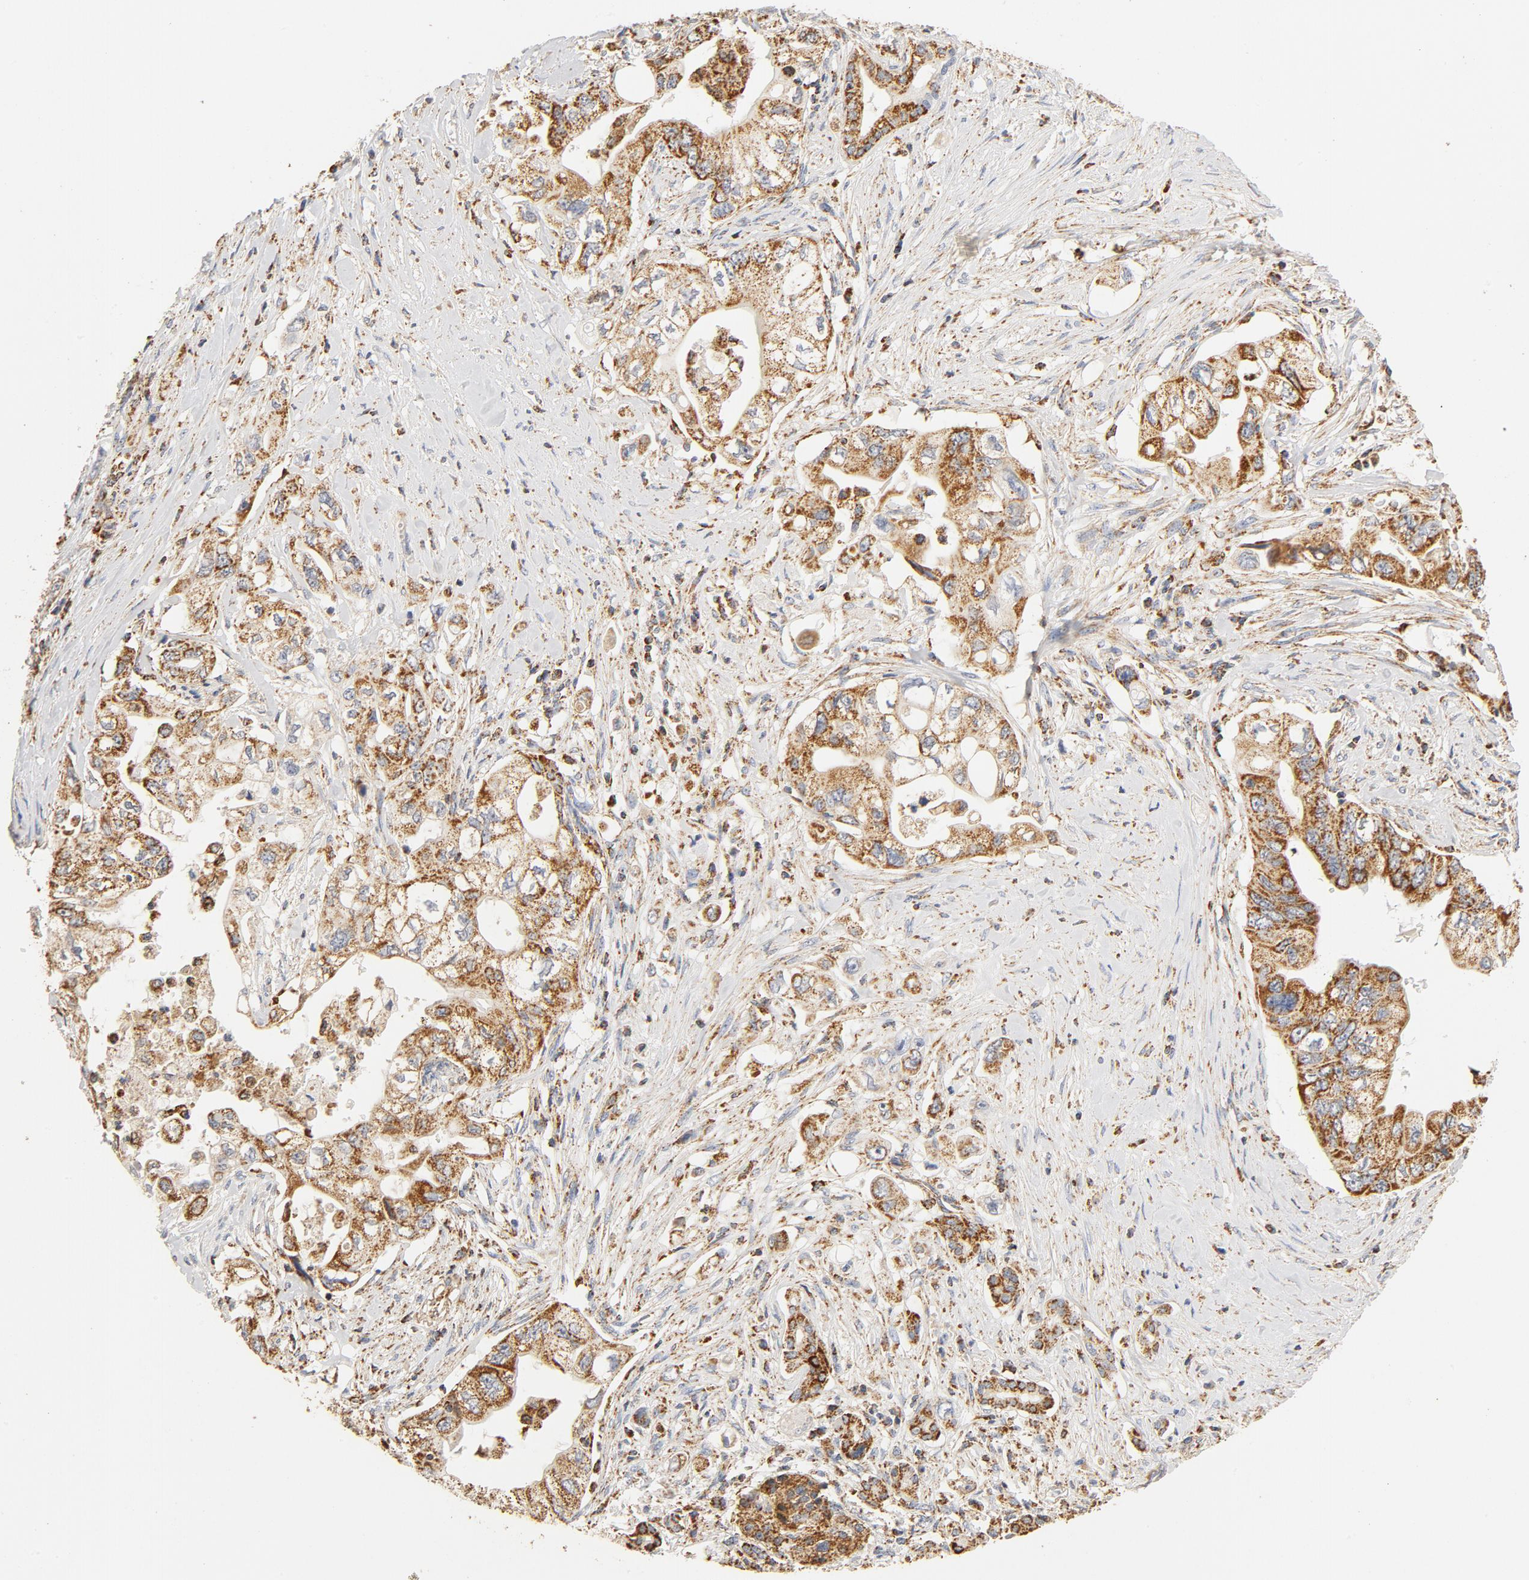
{"staining": {"intensity": "moderate", "quantity": ">75%", "location": "nuclear"}, "tissue": "pancreatic cancer", "cell_type": "Tumor cells", "image_type": "cancer", "snomed": [{"axis": "morphology", "description": "Normal tissue, NOS"}, {"axis": "topography", "description": "Pancreas"}], "caption": "The photomicrograph displays staining of pancreatic cancer, revealing moderate nuclear protein expression (brown color) within tumor cells. The protein of interest is shown in brown color, while the nuclei are stained blue.", "gene": "COX4I1", "patient": {"sex": "male", "age": 42}}